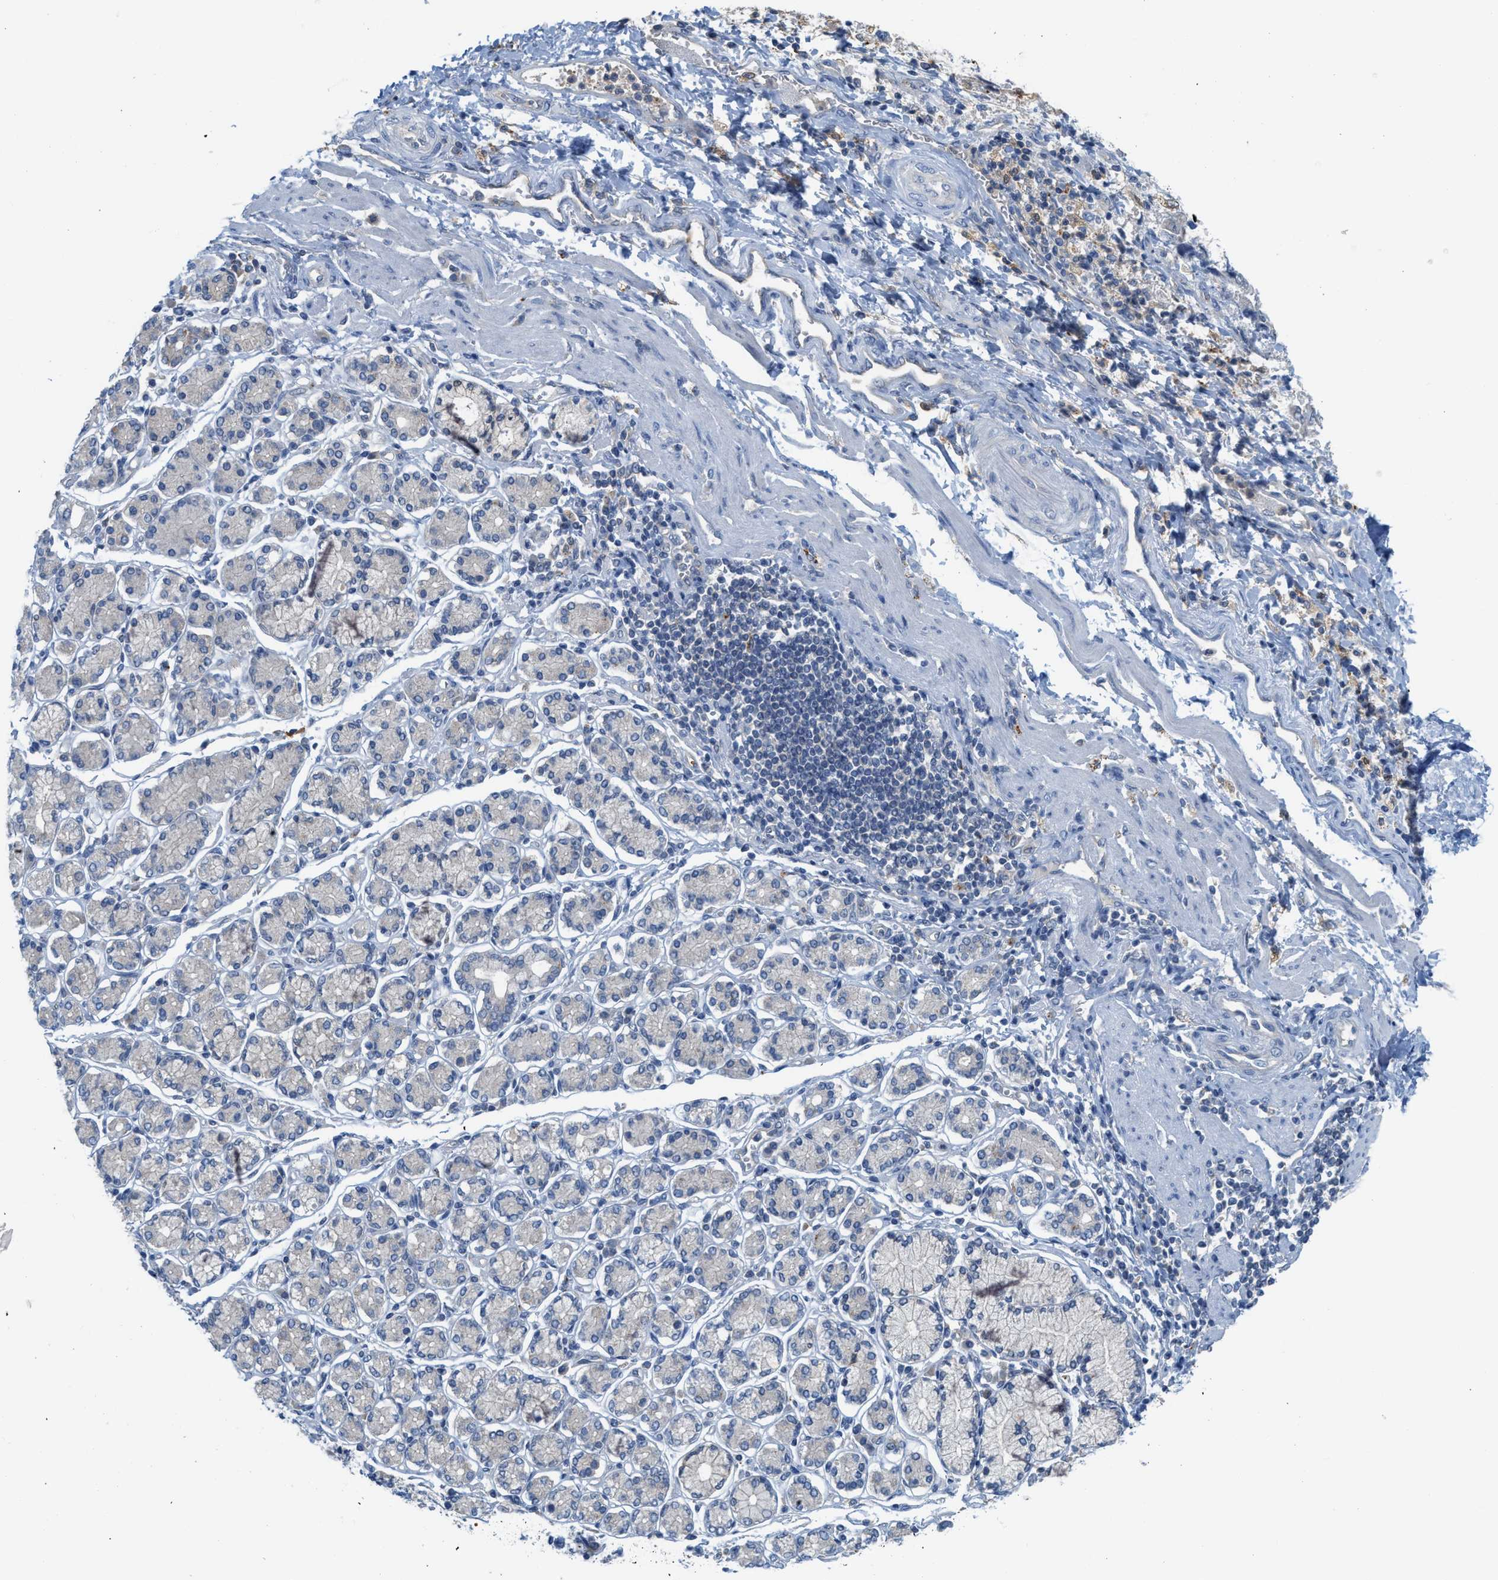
{"staining": {"intensity": "negative", "quantity": "none", "location": "none"}, "tissue": "stomach cancer", "cell_type": "Tumor cells", "image_type": "cancer", "snomed": [{"axis": "morphology", "description": "Normal tissue, NOS"}, {"axis": "morphology", "description": "Adenocarcinoma, NOS"}, {"axis": "topography", "description": "Stomach"}], "caption": "Protein analysis of stomach cancer shows no significant positivity in tumor cells.", "gene": "CSTB", "patient": {"sex": "male", "age": 62}}